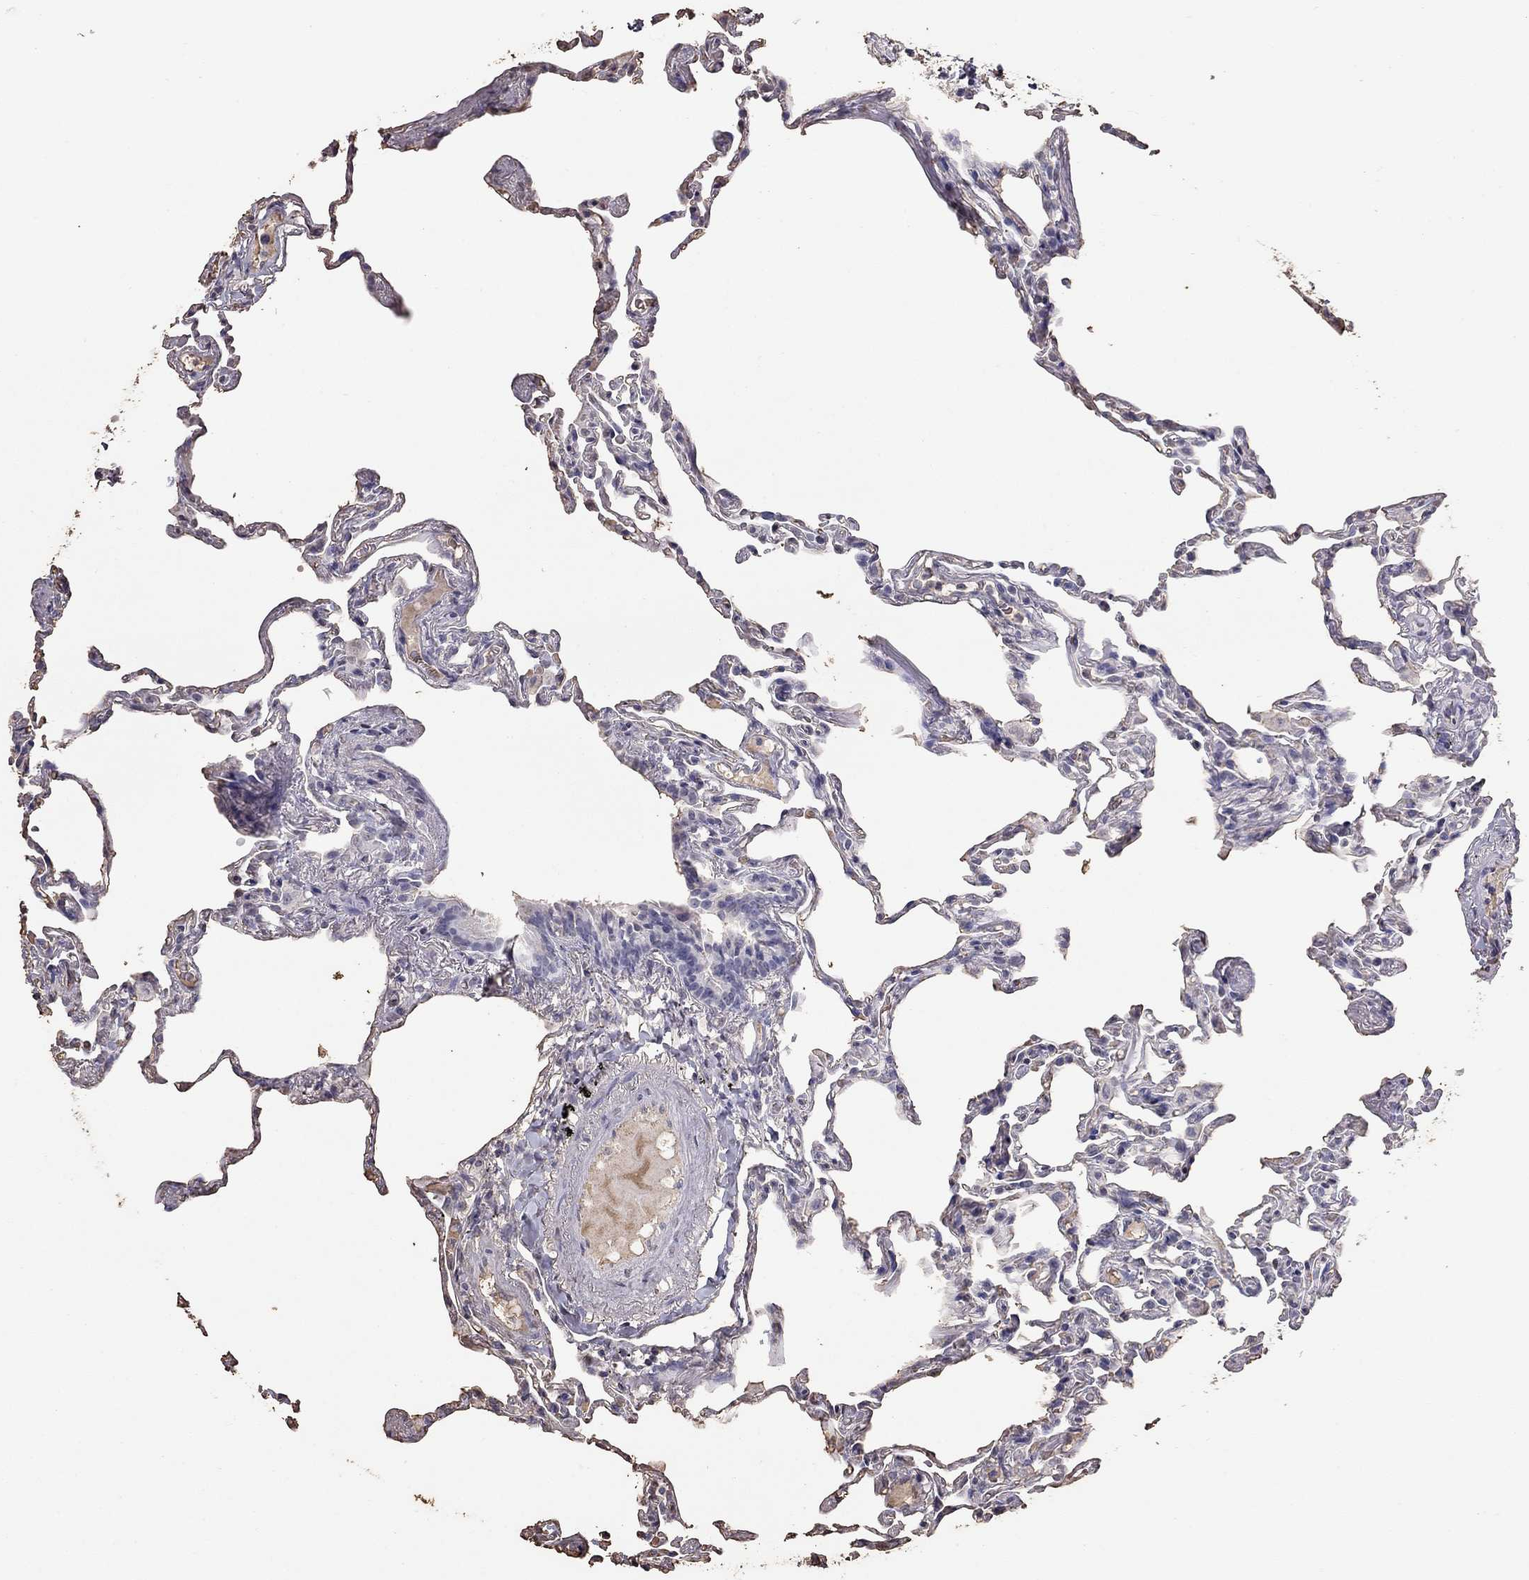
{"staining": {"intensity": "negative", "quantity": "none", "location": "none"}, "tissue": "lung", "cell_type": "Alveolar cells", "image_type": "normal", "snomed": [{"axis": "morphology", "description": "Normal tissue, NOS"}, {"axis": "topography", "description": "Lung"}], "caption": "DAB (3,3'-diaminobenzidine) immunohistochemical staining of benign lung reveals no significant positivity in alveolar cells.", "gene": "SUN3", "patient": {"sex": "female", "age": 57}}